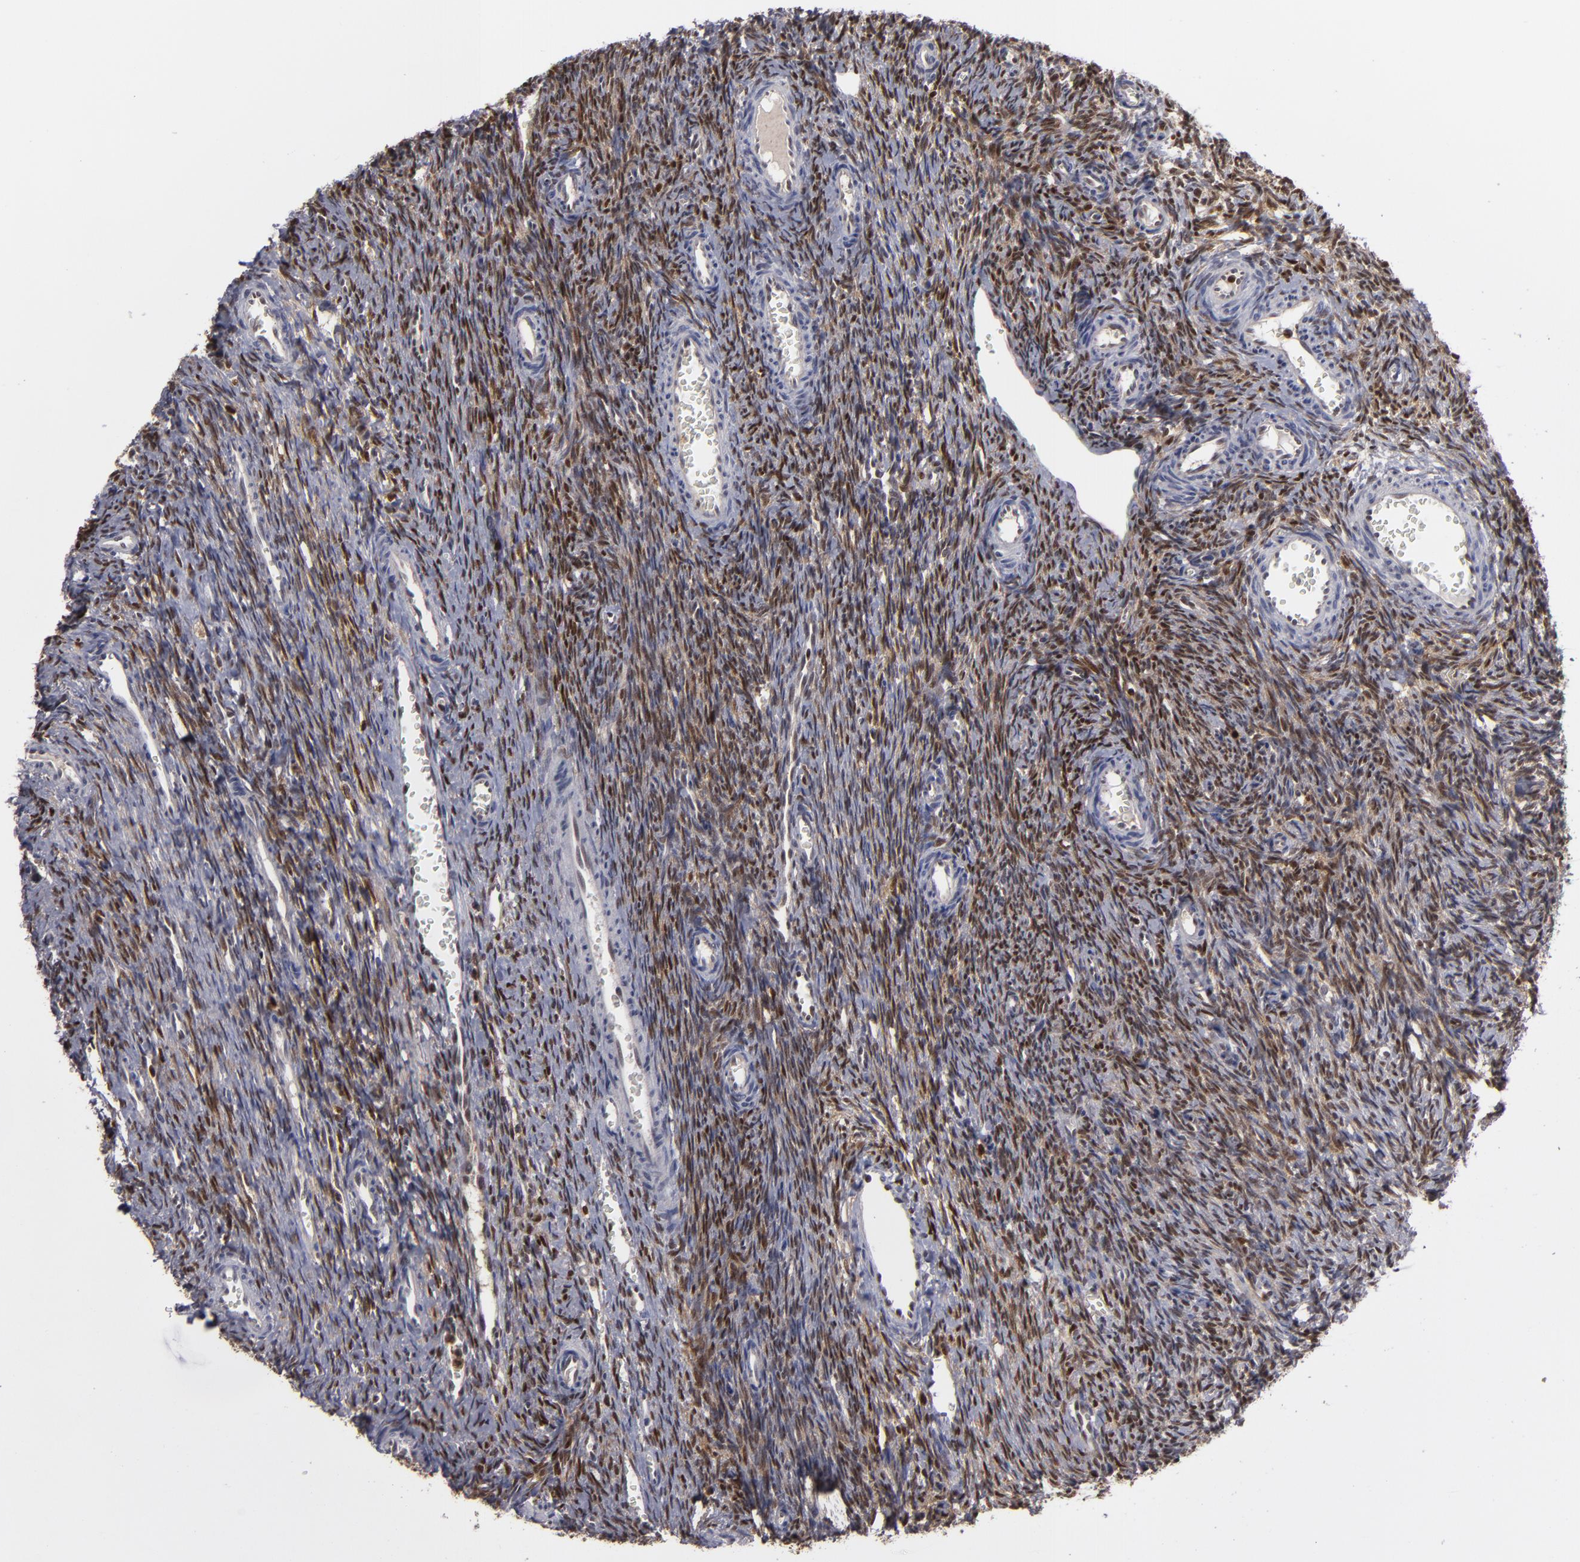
{"staining": {"intensity": "negative", "quantity": "none", "location": "none"}, "tissue": "ovary", "cell_type": "Follicle cells", "image_type": "normal", "snomed": [{"axis": "morphology", "description": "Normal tissue, NOS"}, {"axis": "topography", "description": "Ovary"}], "caption": "Immunohistochemistry micrograph of unremarkable ovary: ovary stained with DAB (3,3'-diaminobenzidine) exhibits no significant protein staining in follicle cells.", "gene": "GSR", "patient": {"sex": "female", "age": 39}}